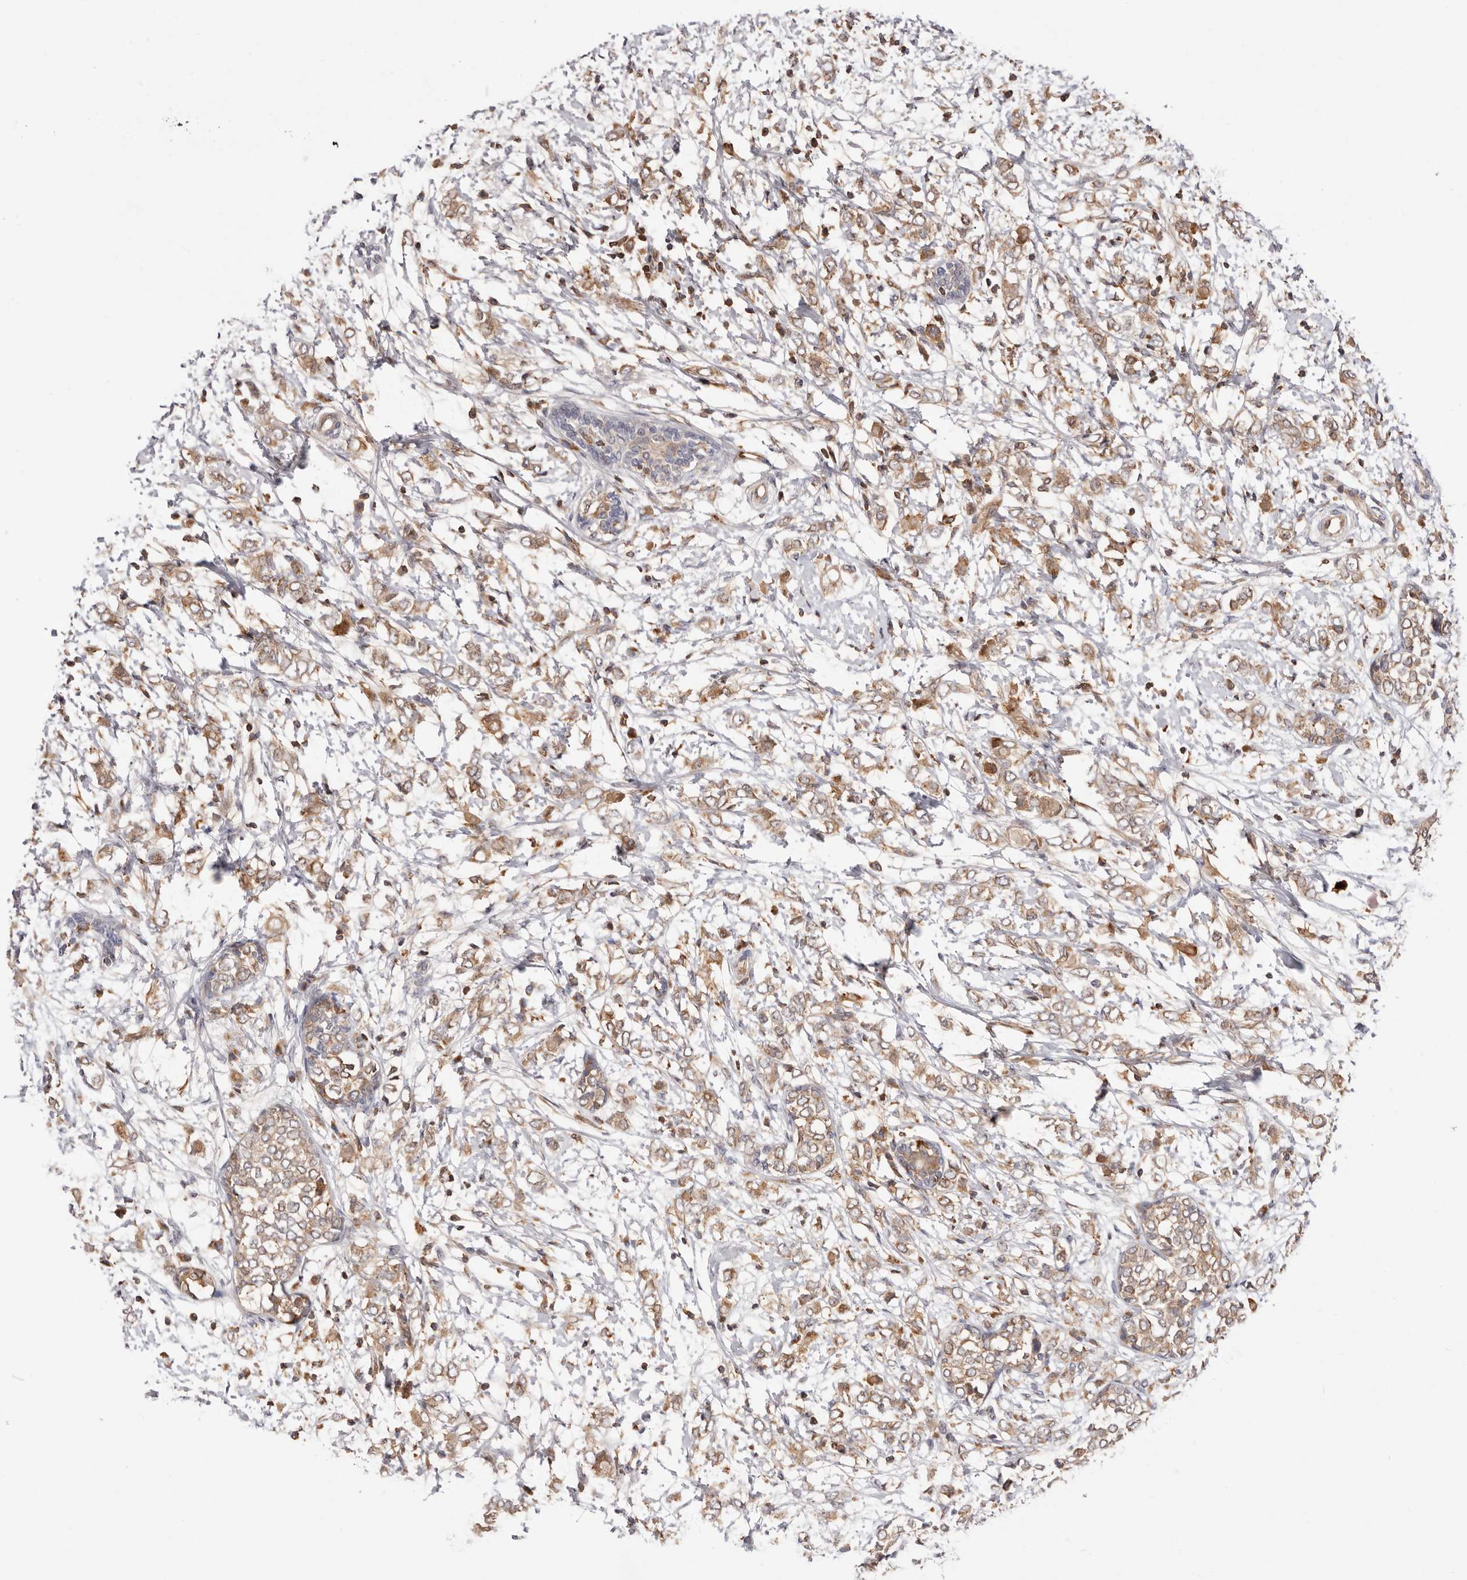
{"staining": {"intensity": "moderate", "quantity": ">75%", "location": "cytoplasmic/membranous"}, "tissue": "breast cancer", "cell_type": "Tumor cells", "image_type": "cancer", "snomed": [{"axis": "morphology", "description": "Normal tissue, NOS"}, {"axis": "morphology", "description": "Lobular carcinoma"}, {"axis": "topography", "description": "Breast"}], "caption": "This image reveals IHC staining of breast cancer (lobular carcinoma), with medium moderate cytoplasmic/membranous staining in about >75% of tumor cells.", "gene": "RNF213", "patient": {"sex": "female", "age": 47}}